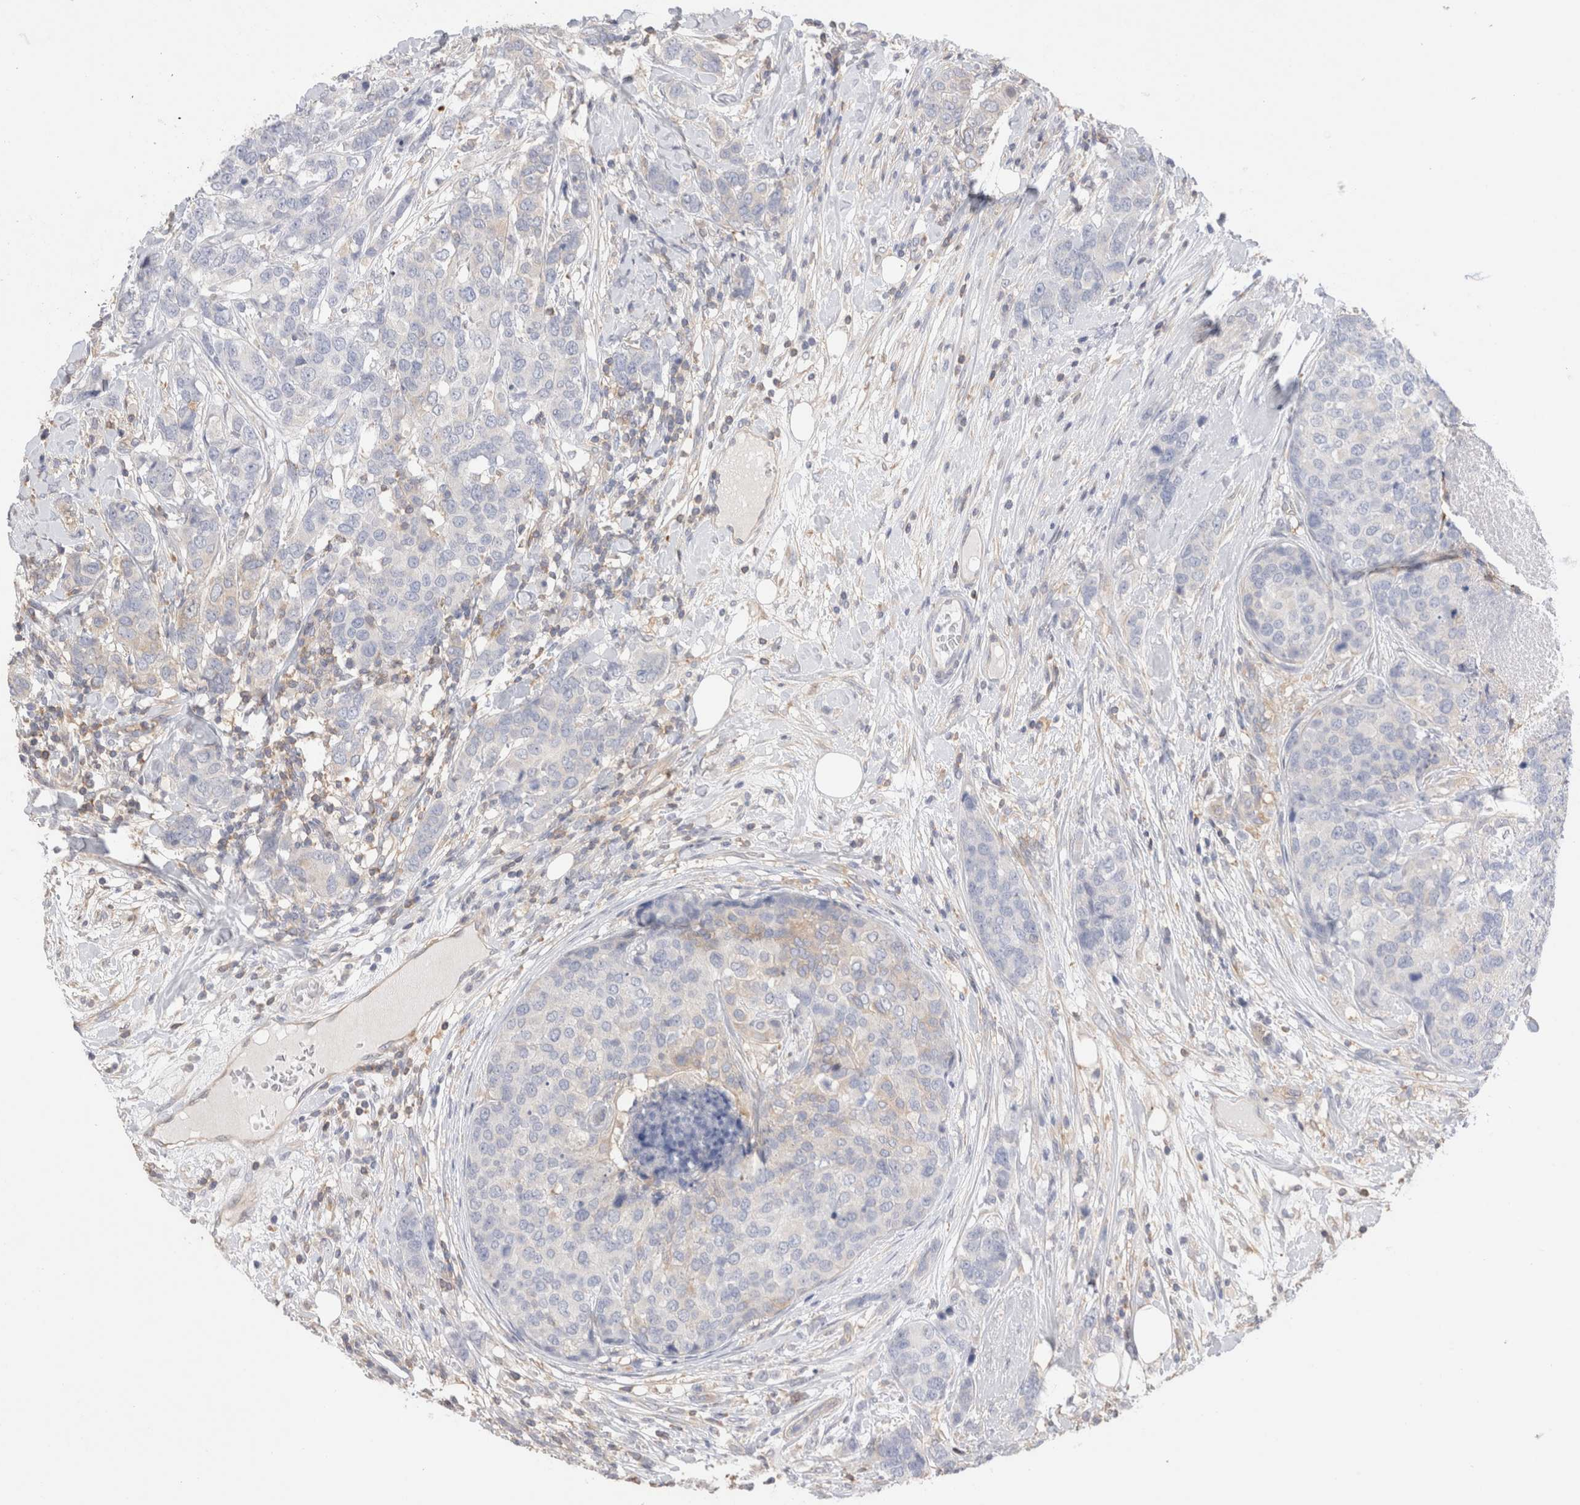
{"staining": {"intensity": "negative", "quantity": "none", "location": "none"}, "tissue": "breast cancer", "cell_type": "Tumor cells", "image_type": "cancer", "snomed": [{"axis": "morphology", "description": "Lobular carcinoma"}, {"axis": "topography", "description": "Breast"}], "caption": "Protein analysis of breast lobular carcinoma displays no significant positivity in tumor cells.", "gene": "CAPN2", "patient": {"sex": "female", "age": 59}}